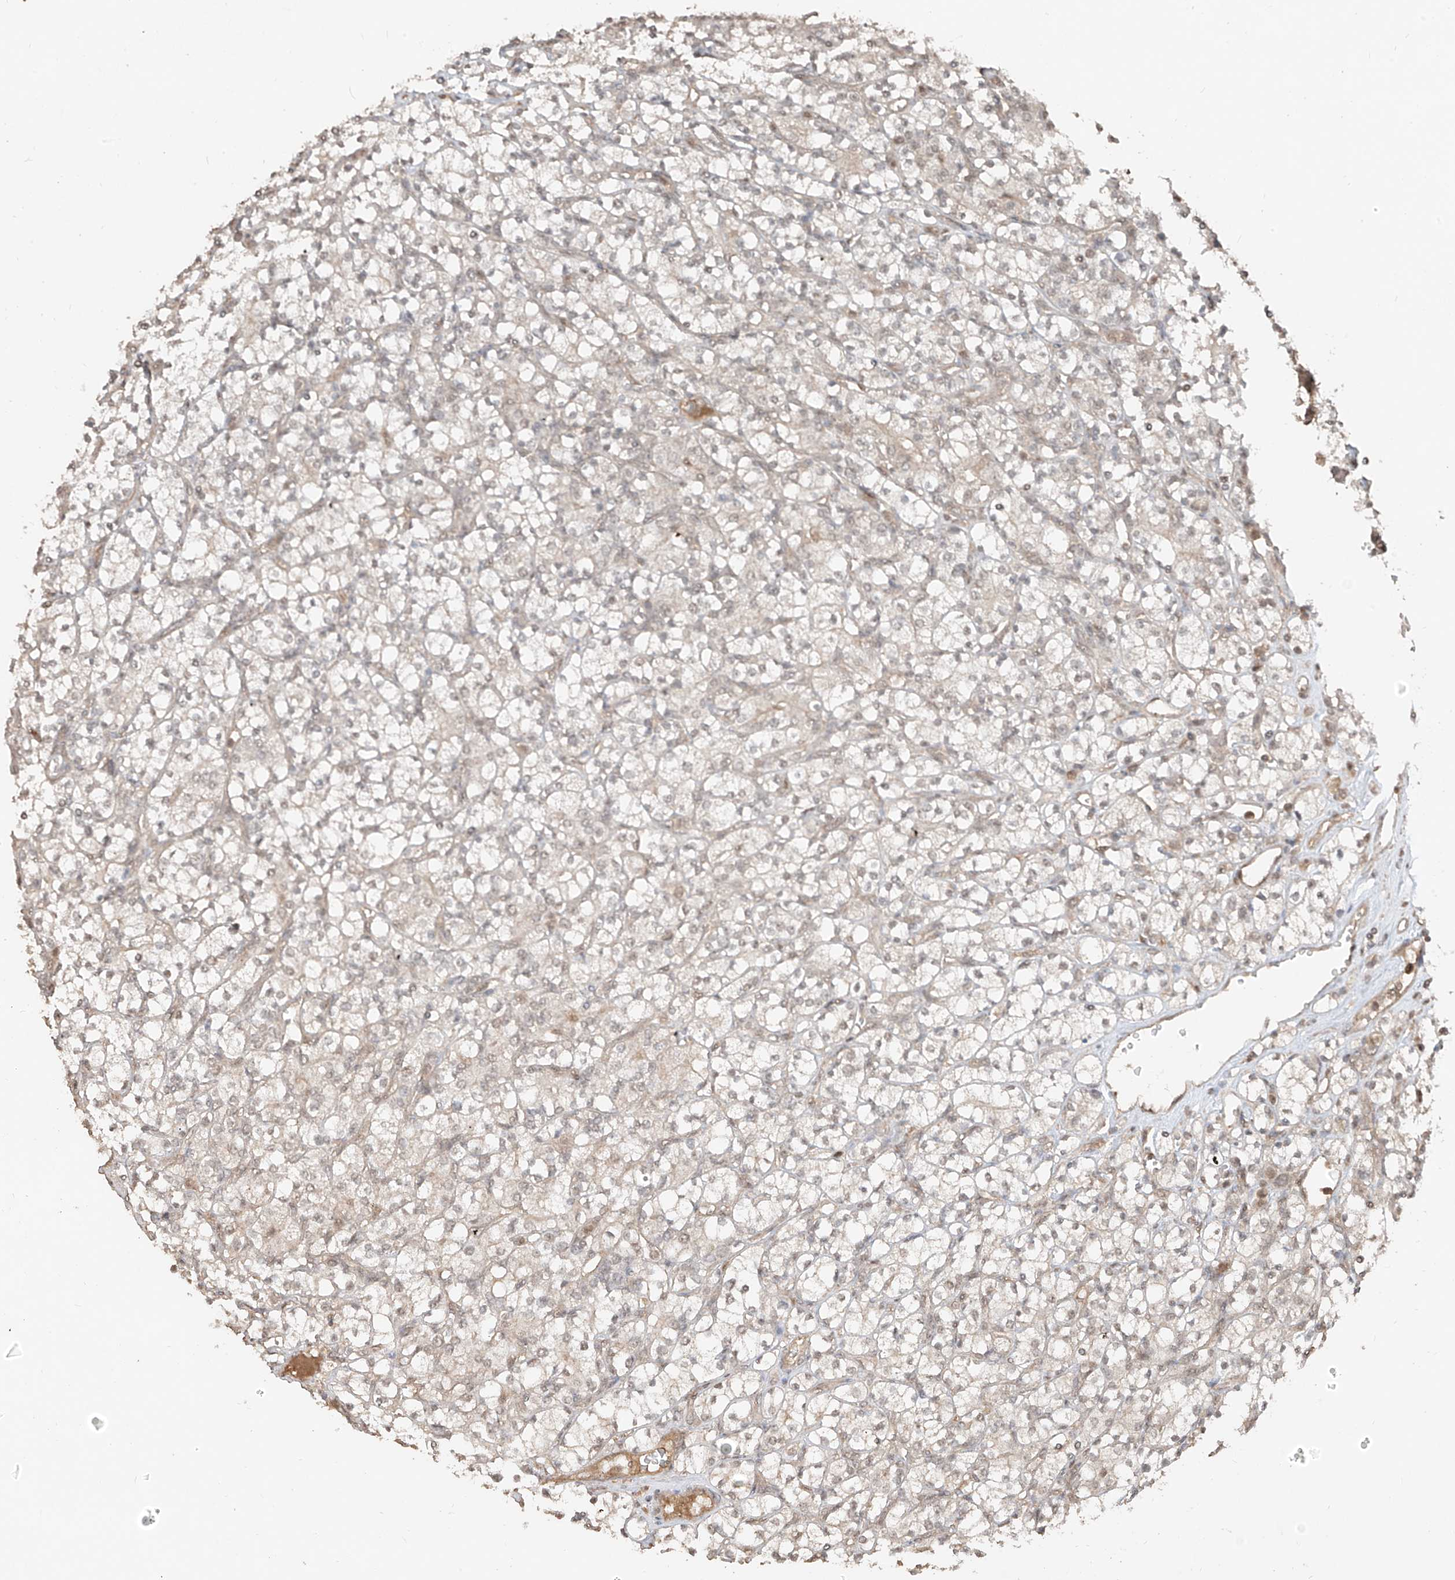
{"staining": {"intensity": "weak", "quantity": "<25%", "location": "cytoplasmic/membranous"}, "tissue": "renal cancer", "cell_type": "Tumor cells", "image_type": "cancer", "snomed": [{"axis": "morphology", "description": "Adenocarcinoma, NOS"}, {"axis": "topography", "description": "Kidney"}], "caption": "Immunohistochemistry (IHC) of human renal adenocarcinoma demonstrates no expression in tumor cells. (Immunohistochemistry (IHC), brightfield microscopy, high magnification).", "gene": "COLGALT2", "patient": {"sex": "male", "age": 77}}